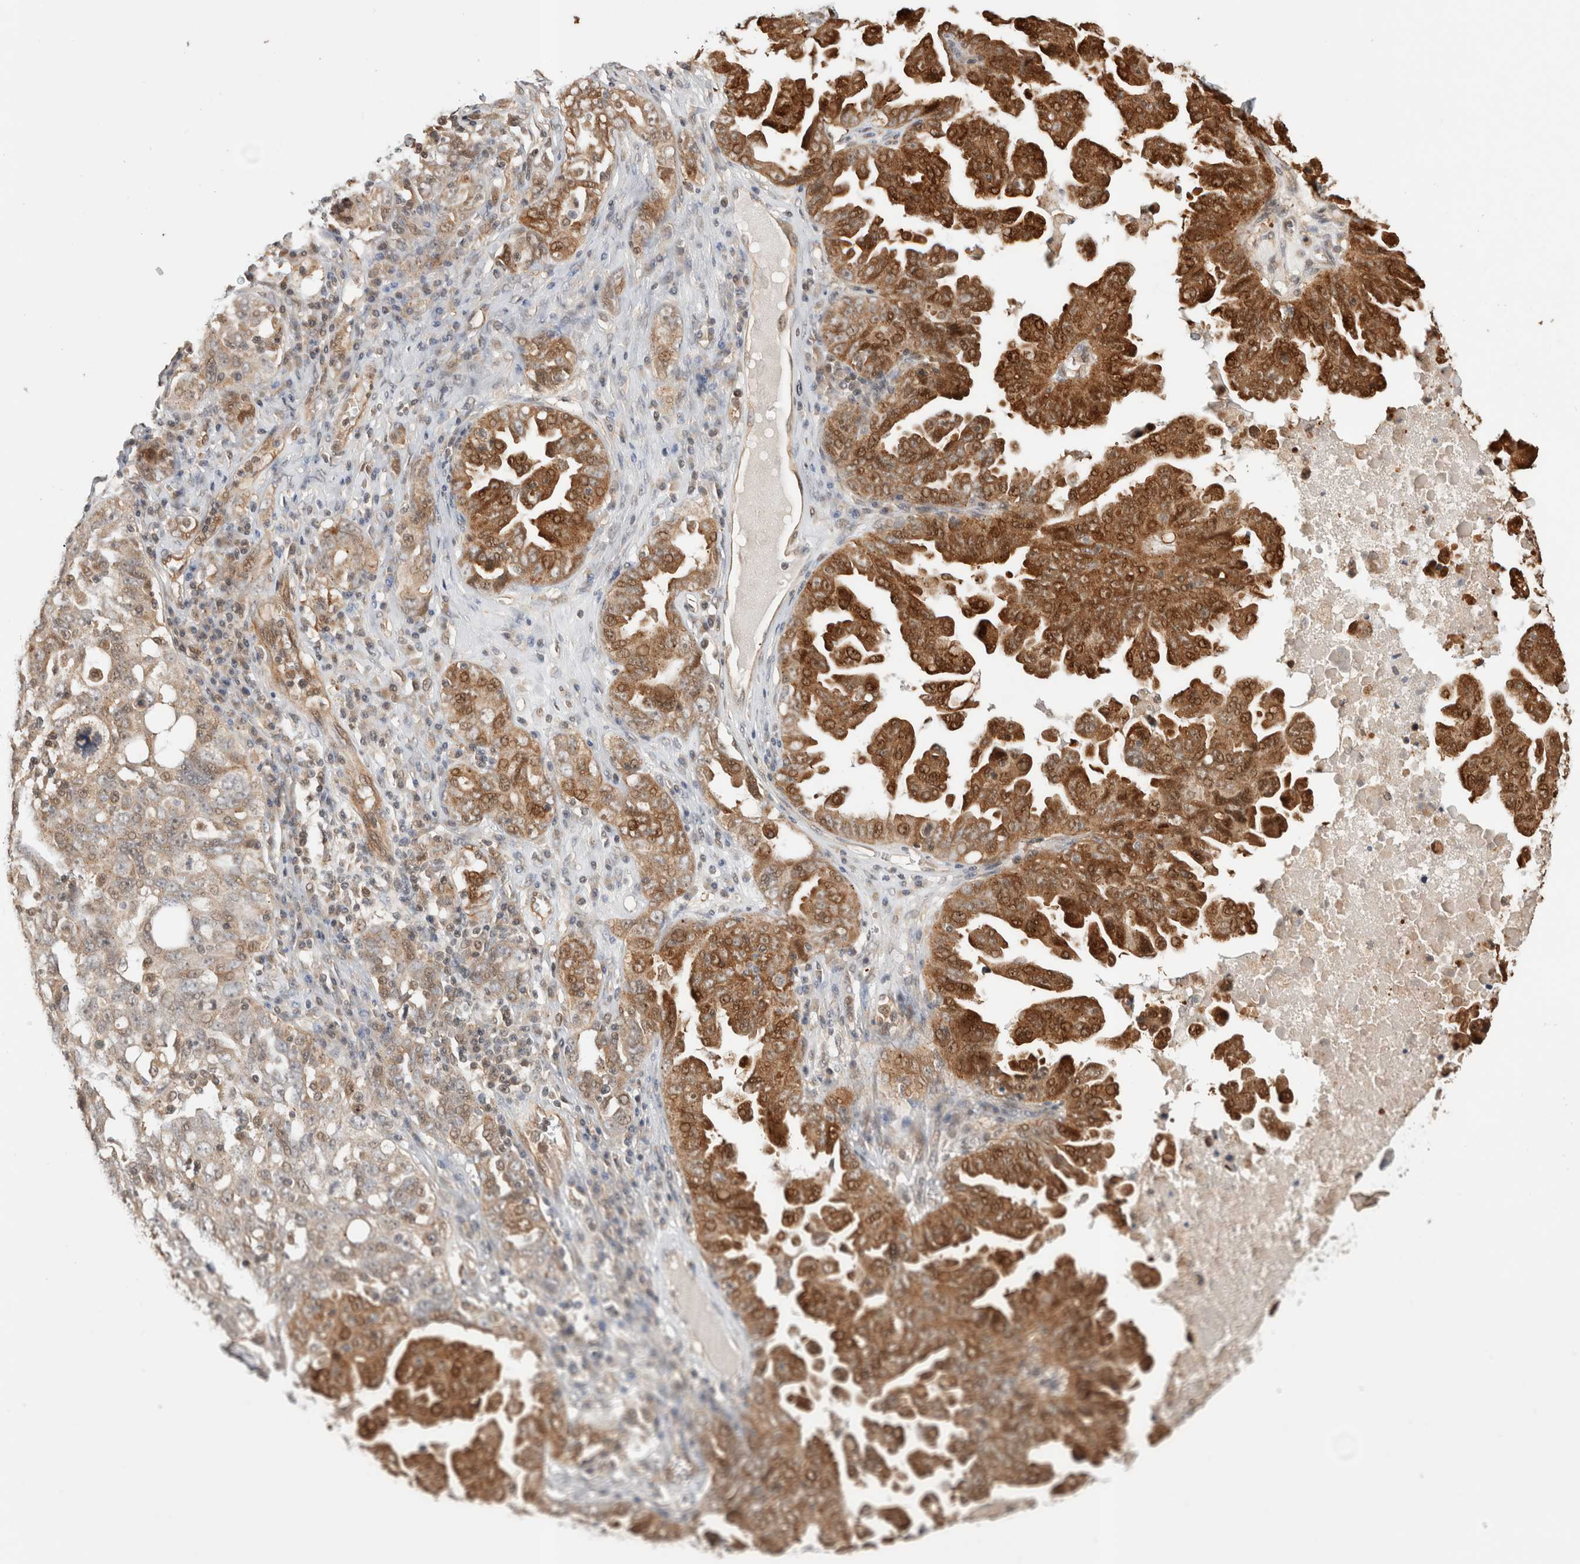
{"staining": {"intensity": "moderate", "quantity": ">75%", "location": "cytoplasmic/membranous,nuclear"}, "tissue": "ovarian cancer", "cell_type": "Tumor cells", "image_type": "cancer", "snomed": [{"axis": "morphology", "description": "Carcinoma, endometroid"}, {"axis": "topography", "description": "Ovary"}], "caption": "The image demonstrates staining of ovarian cancer (endometroid carcinoma), revealing moderate cytoplasmic/membranous and nuclear protein staining (brown color) within tumor cells.", "gene": "OTUD6B", "patient": {"sex": "female", "age": 62}}